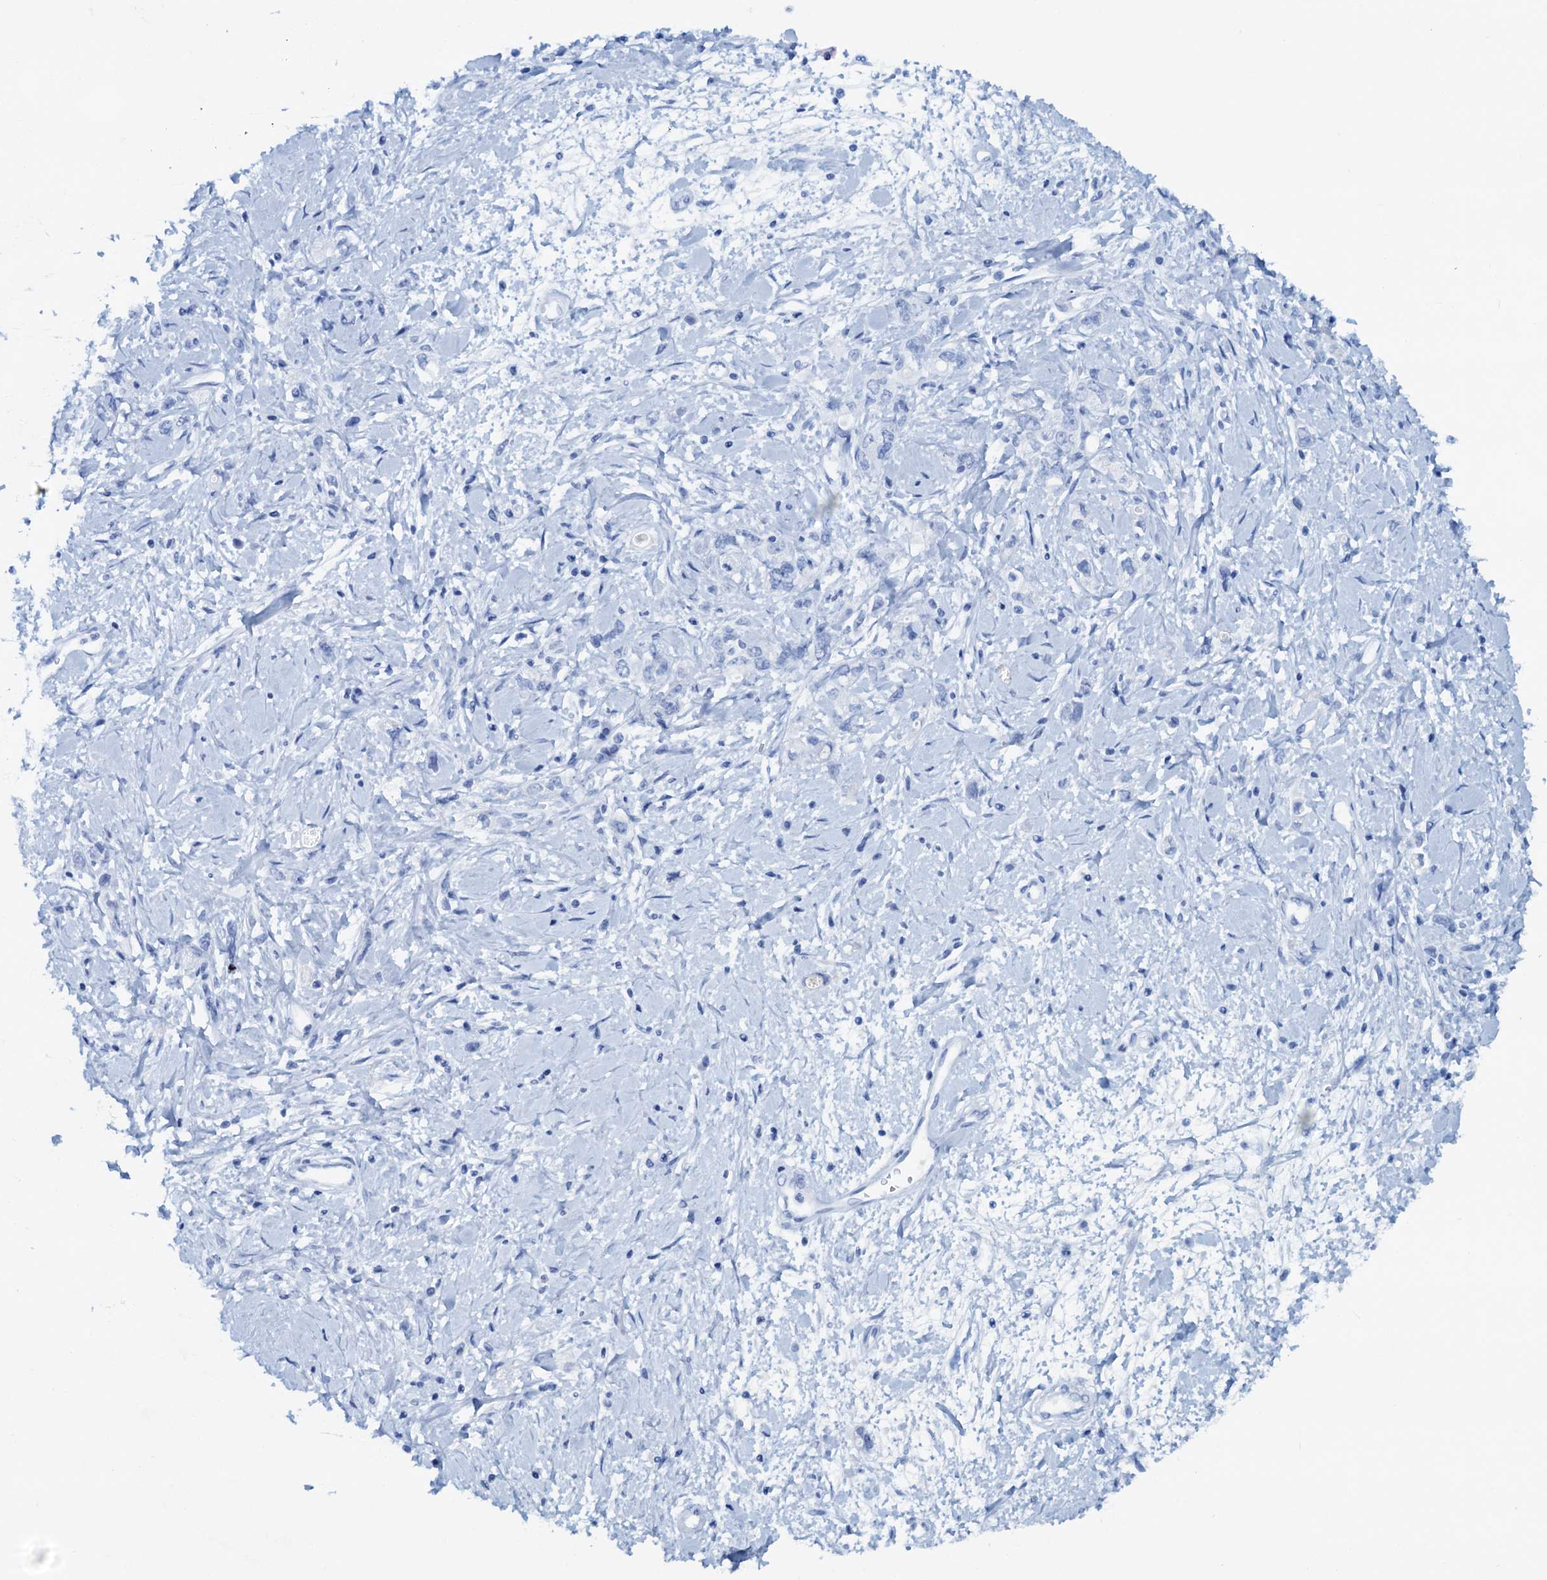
{"staining": {"intensity": "negative", "quantity": "none", "location": "none"}, "tissue": "stomach cancer", "cell_type": "Tumor cells", "image_type": "cancer", "snomed": [{"axis": "morphology", "description": "Adenocarcinoma, NOS"}, {"axis": "topography", "description": "Stomach"}], "caption": "Tumor cells are negative for protein expression in human adenocarcinoma (stomach).", "gene": "PTGES3", "patient": {"sex": "female", "age": 76}}